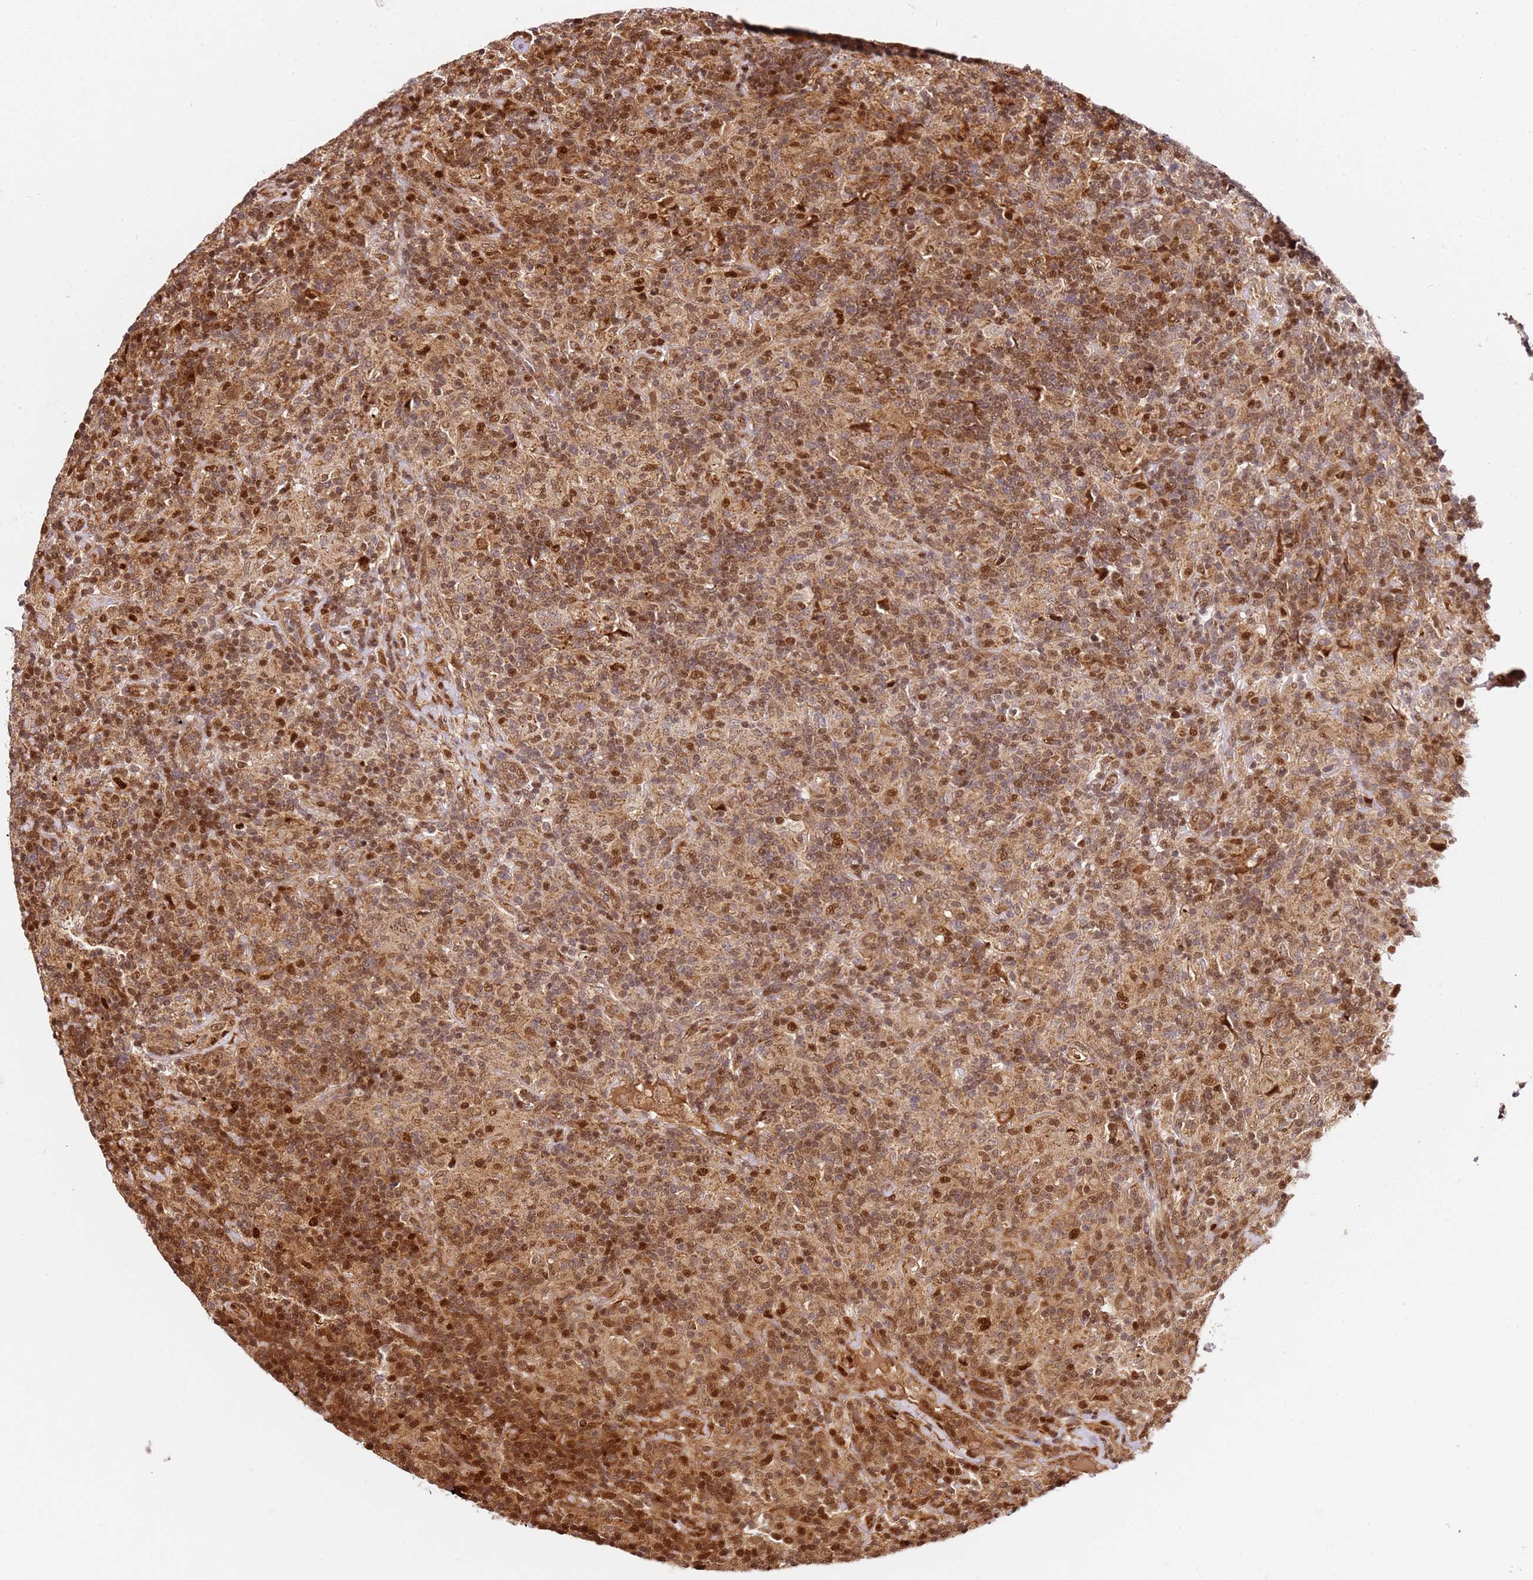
{"staining": {"intensity": "moderate", "quantity": ">75%", "location": "cytoplasmic/membranous,nuclear"}, "tissue": "lymphoma", "cell_type": "Tumor cells", "image_type": "cancer", "snomed": [{"axis": "morphology", "description": "Hodgkin's disease, NOS"}, {"axis": "topography", "description": "Lymph node"}], "caption": "Immunohistochemical staining of lymphoma displays medium levels of moderate cytoplasmic/membranous and nuclear staining in about >75% of tumor cells. (DAB (3,3'-diaminobenzidine) IHC with brightfield microscopy, high magnification).", "gene": "SMOX", "patient": {"sex": "male", "age": 70}}